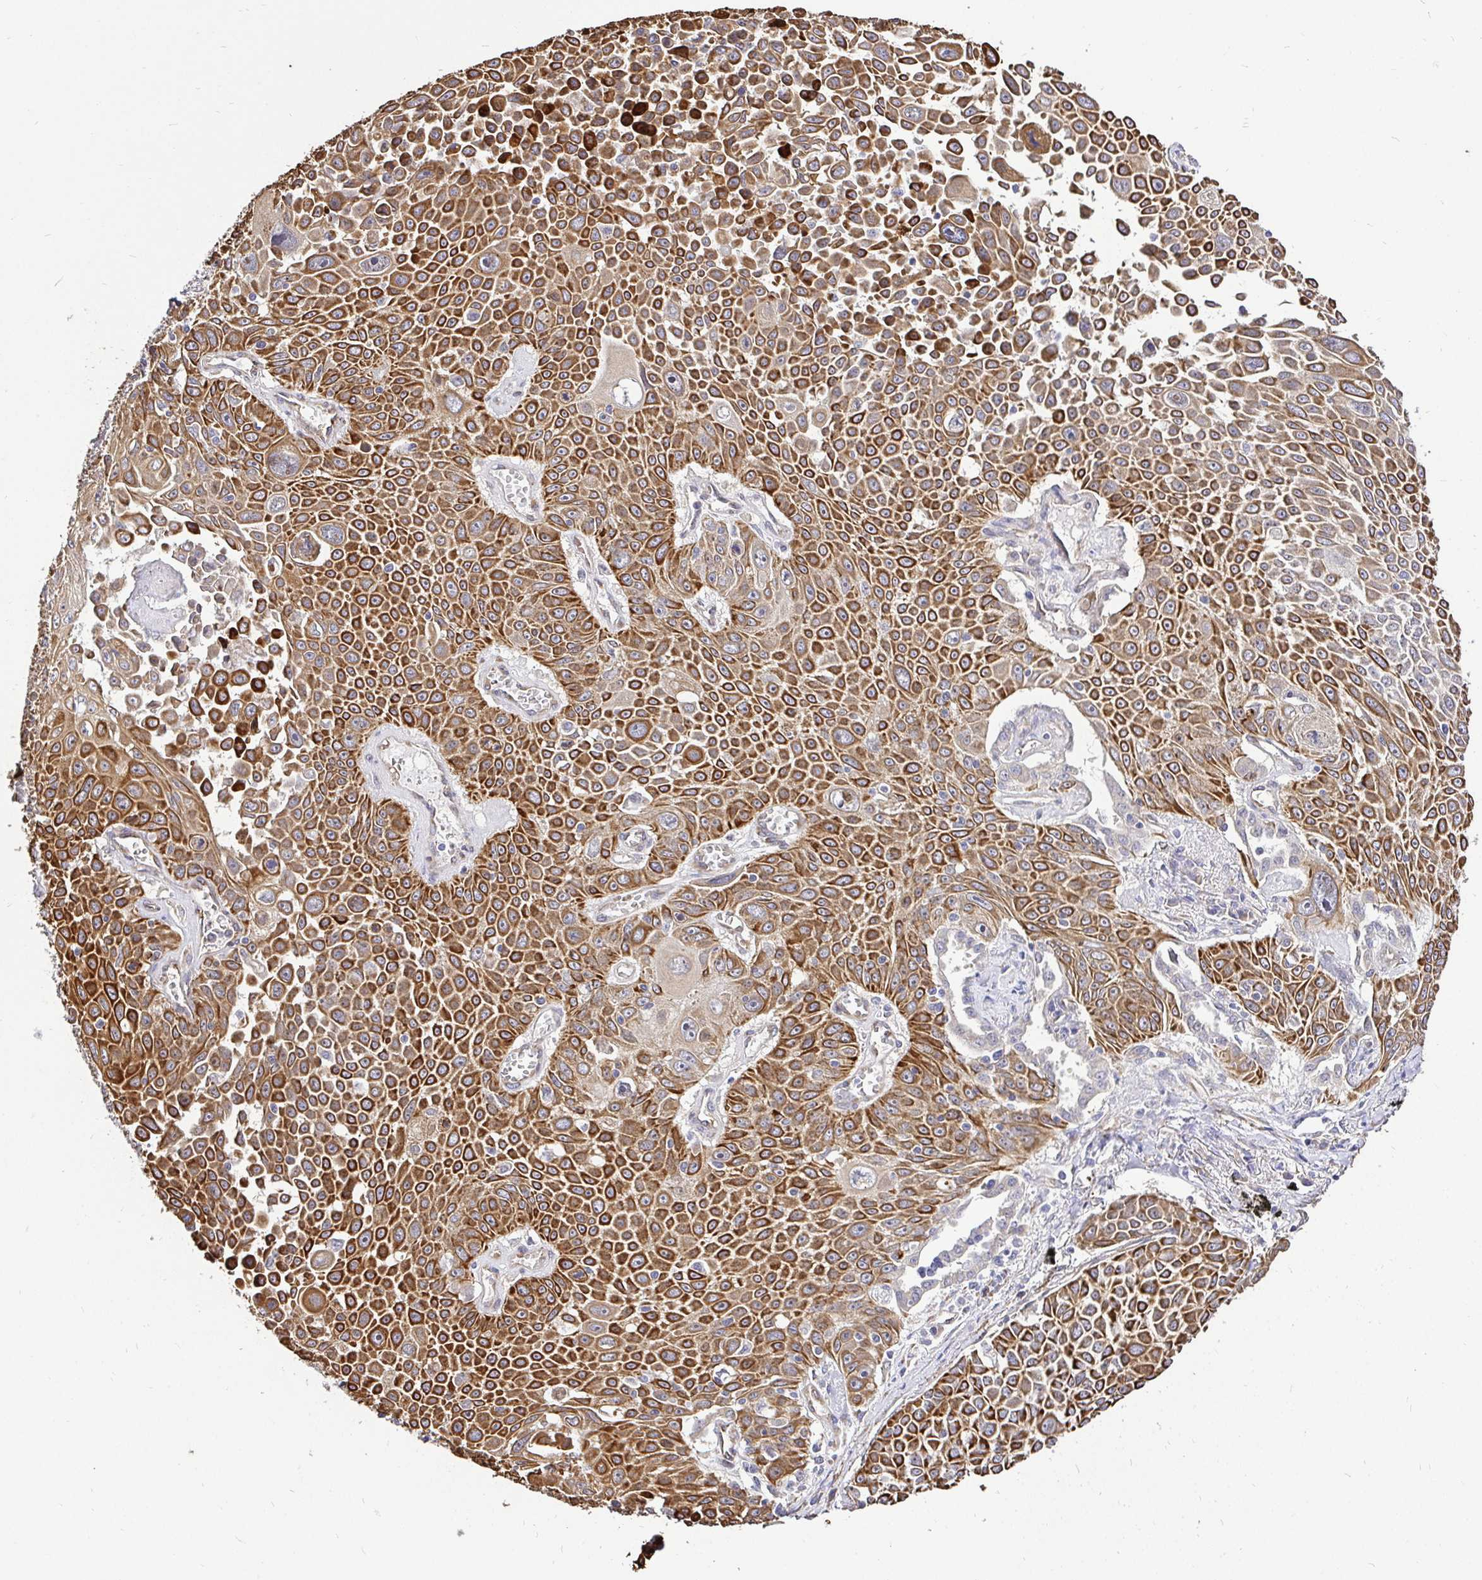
{"staining": {"intensity": "strong", "quantity": ">75%", "location": "cytoplasmic/membranous"}, "tissue": "lung cancer", "cell_type": "Tumor cells", "image_type": "cancer", "snomed": [{"axis": "morphology", "description": "Squamous cell carcinoma, NOS"}, {"axis": "morphology", "description": "Squamous cell carcinoma, metastatic, NOS"}, {"axis": "topography", "description": "Lymph node"}, {"axis": "topography", "description": "Lung"}], "caption": "Protein staining of lung cancer tissue exhibits strong cytoplasmic/membranous expression in about >75% of tumor cells. (DAB IHC with brightfield microscopy, high magnification).", "gene": "CCDC122", "patient": {"sex": "female", "age": 62}}